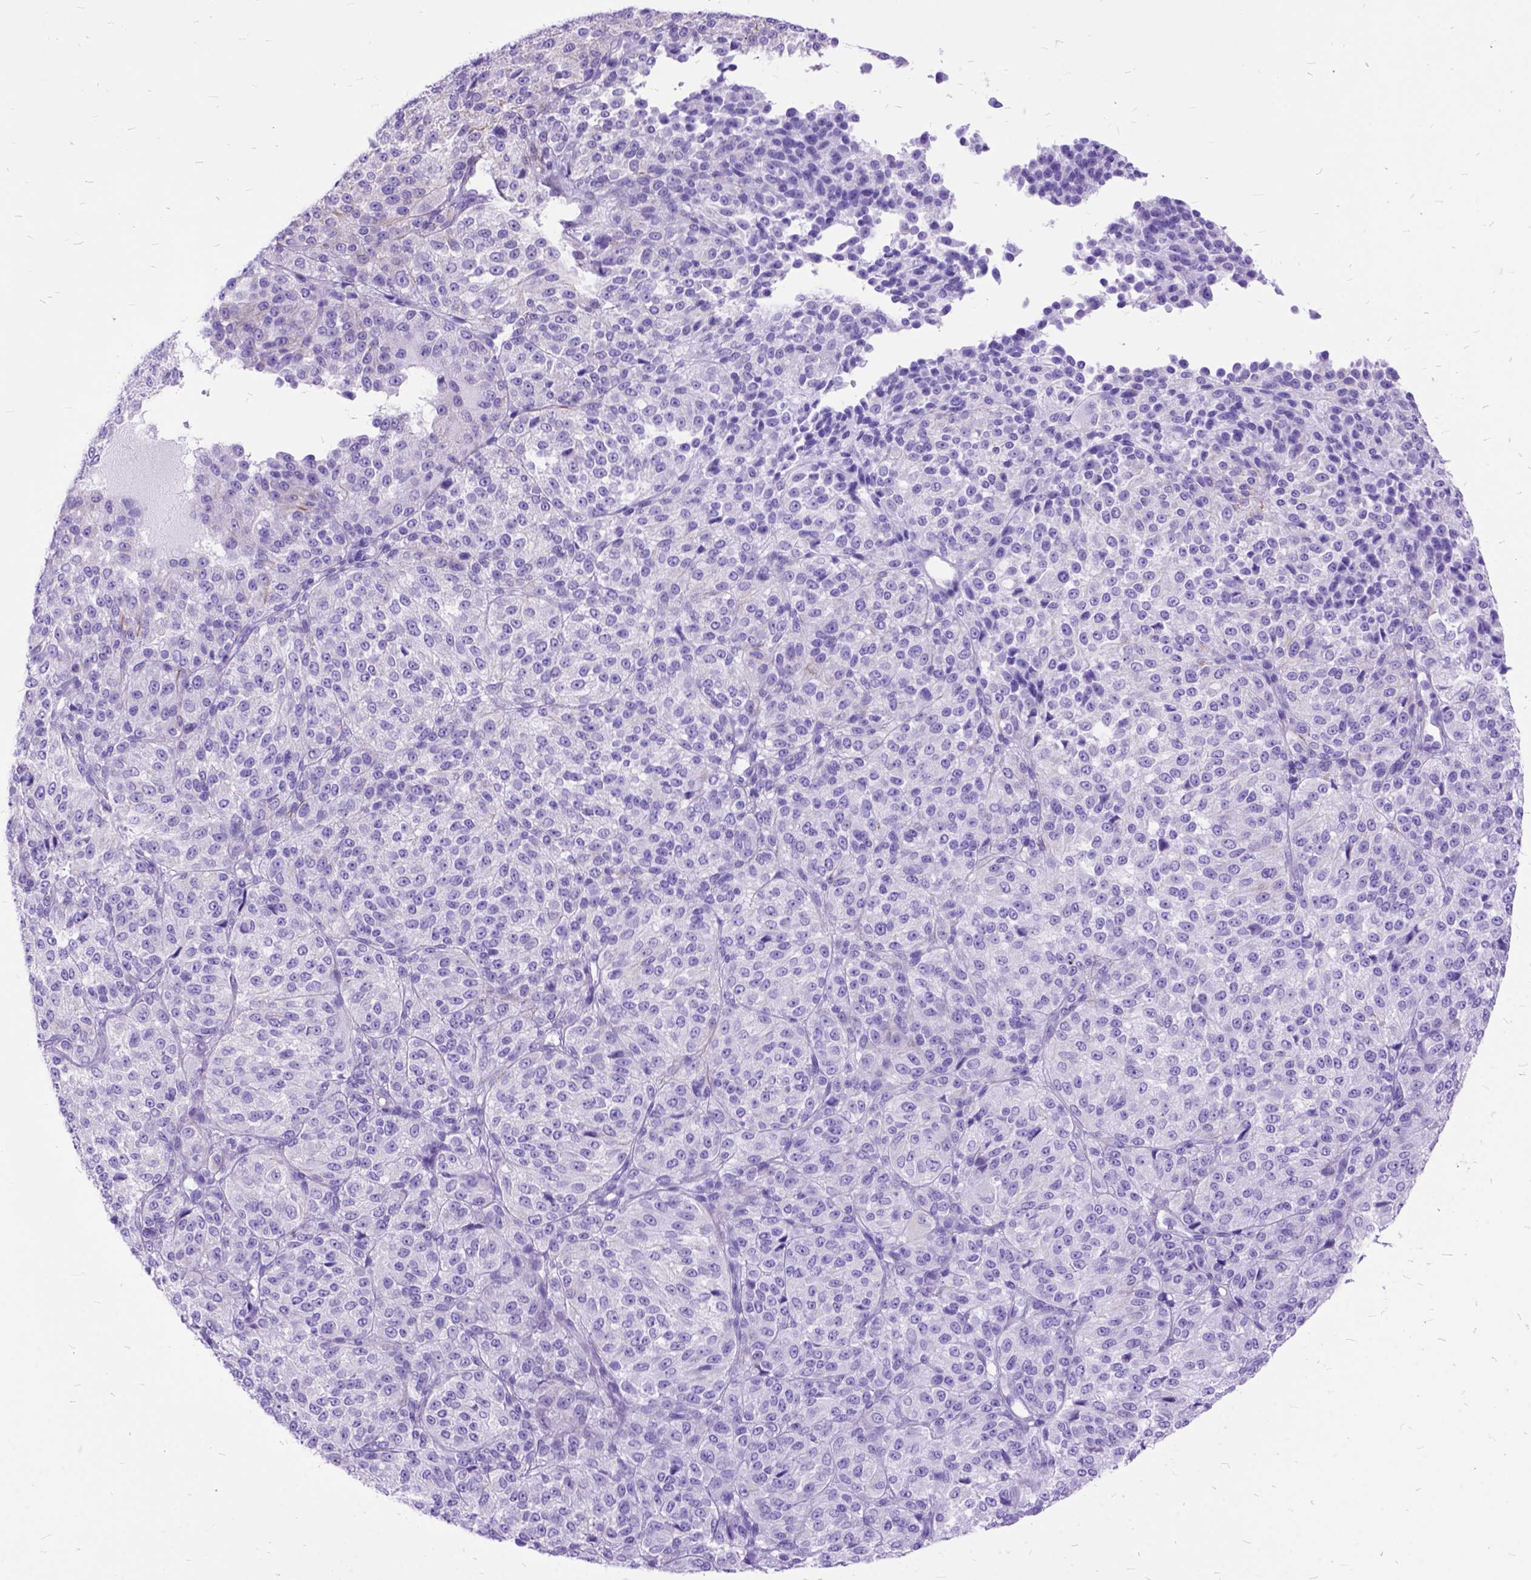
{"staining": {"intensity": "negative", "quantity": "none", "location": "none"}, "tissue": "melanoma", "cell_type": "Tumor cells", "image_type": "cancer", "snomed": [{"axis": "morphology", "description": "Malignant melanoma, Metastatic site"}, {"axis": "topography", "description": "Brain"}], "caption": "Immunohistochemistry of human malignant melanoma (metastatic site) displays no expression in tumor cells.", "gene": "DNAH2", "patient": {"sex": "female", "age": 56}}